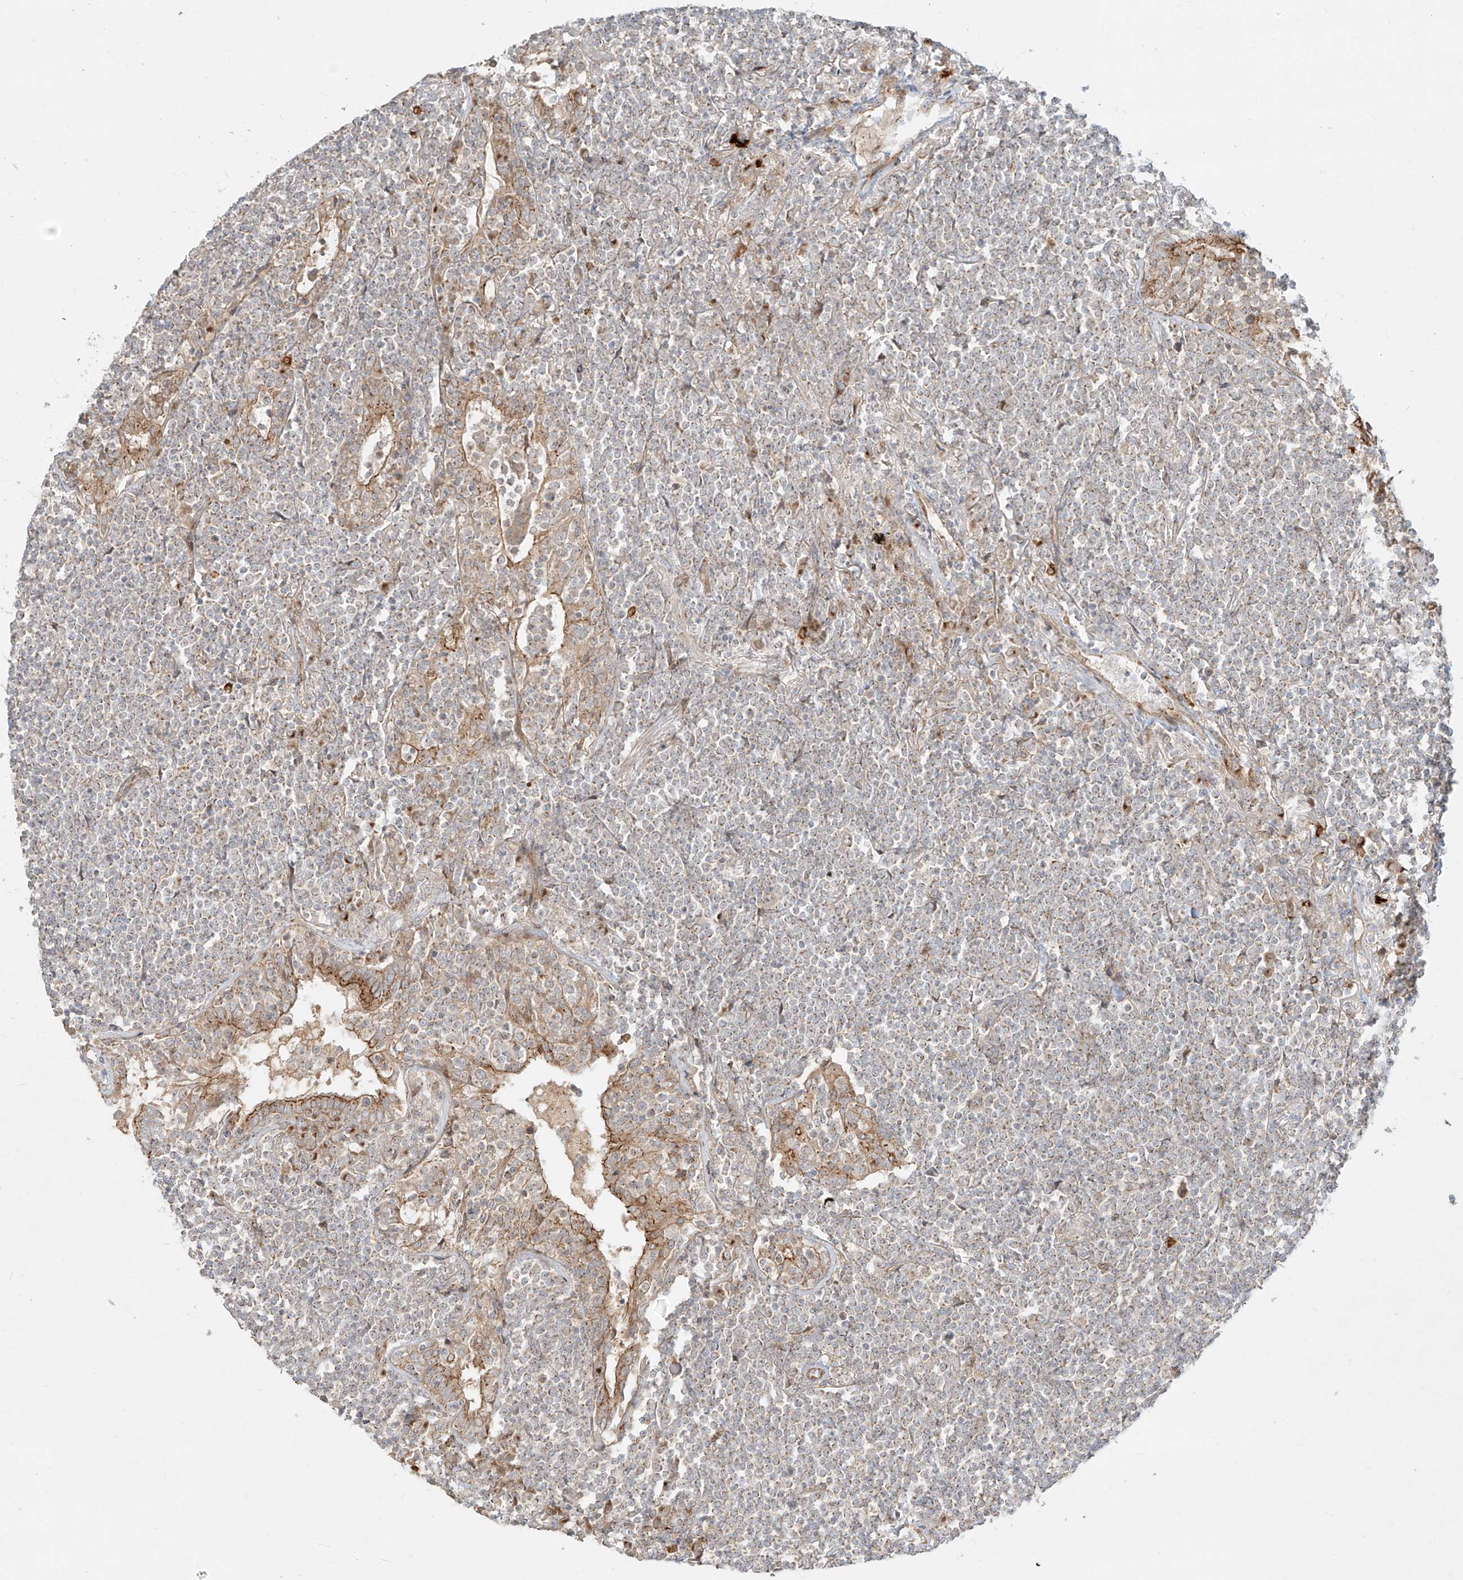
{"staining": {"intensity": "weak", "quantity": "25%-75%", "location": "cytoplasmic/membranous"}, "tissue": "lymphoma", "cell_type": "Tumor cells", "image_type": "cancer", "snomed": [{"axis": "morphology", "description": "Malignant lymphoma, non-Hodgkin's type, Low grade"}, {"axis": "topography", "description": "Lung"}], "caption": "Protein staining reveals weak cytoplasmic/membranous expression in about 25%-75% of tumor cells in lymphoma.", "gene": "ZNF287", "patient": {"sex": "female", "age": 71}}